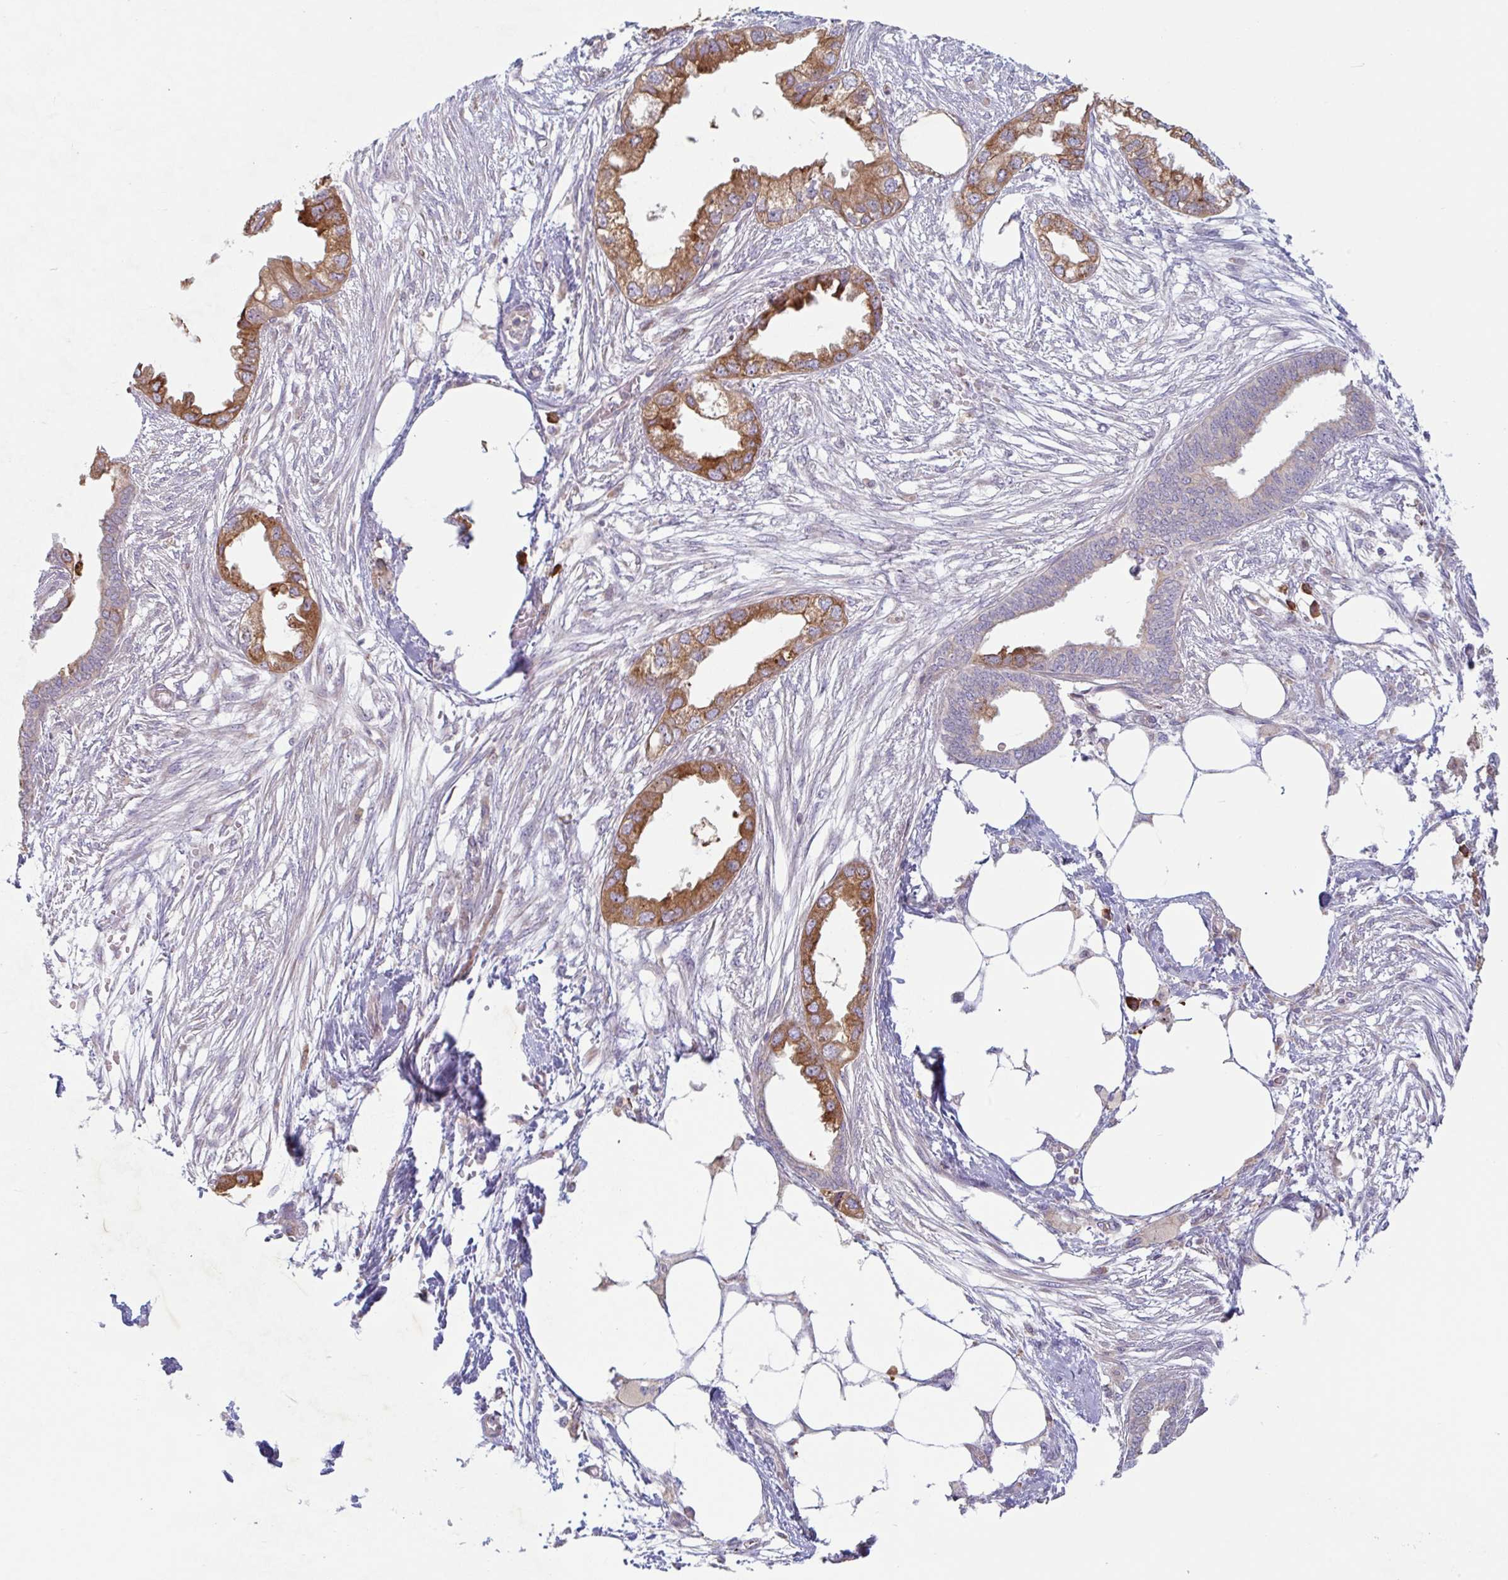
{"staining": {"intensity": "strong", "quantity": "25%-75%", "location": "cytoplasmic/membranous"}, "tissue": "endometrial cancer", "cell_type": "Tumor cells", "image_type": "cancer", "snomed": [{"axis": "morphology", "description": "Adenocarcinoma, NOS"}, {"axis": "morphology", "description": "Adenocarcinoma, metastatic, NOS"}, {"axis": "topography", "description": "Adipose tissue"}, {"axis": "topography", "description": "Endometrium"}], "caption": "Endometrial cancer stained with DAB (3,3'-diaminobenzidine) immunohistochemistry displays high levels of strong cytoplasmic/membranous positivity in about 25%-75% of tumor cells. (Stains: DAB (3,3'-diaminobenzidine) in brown, nuclei in blue, Microscopy: brightfield microscopy at high magnification).", "gene": "RIT1", "patient": {"sex": "female", "age": 67}}